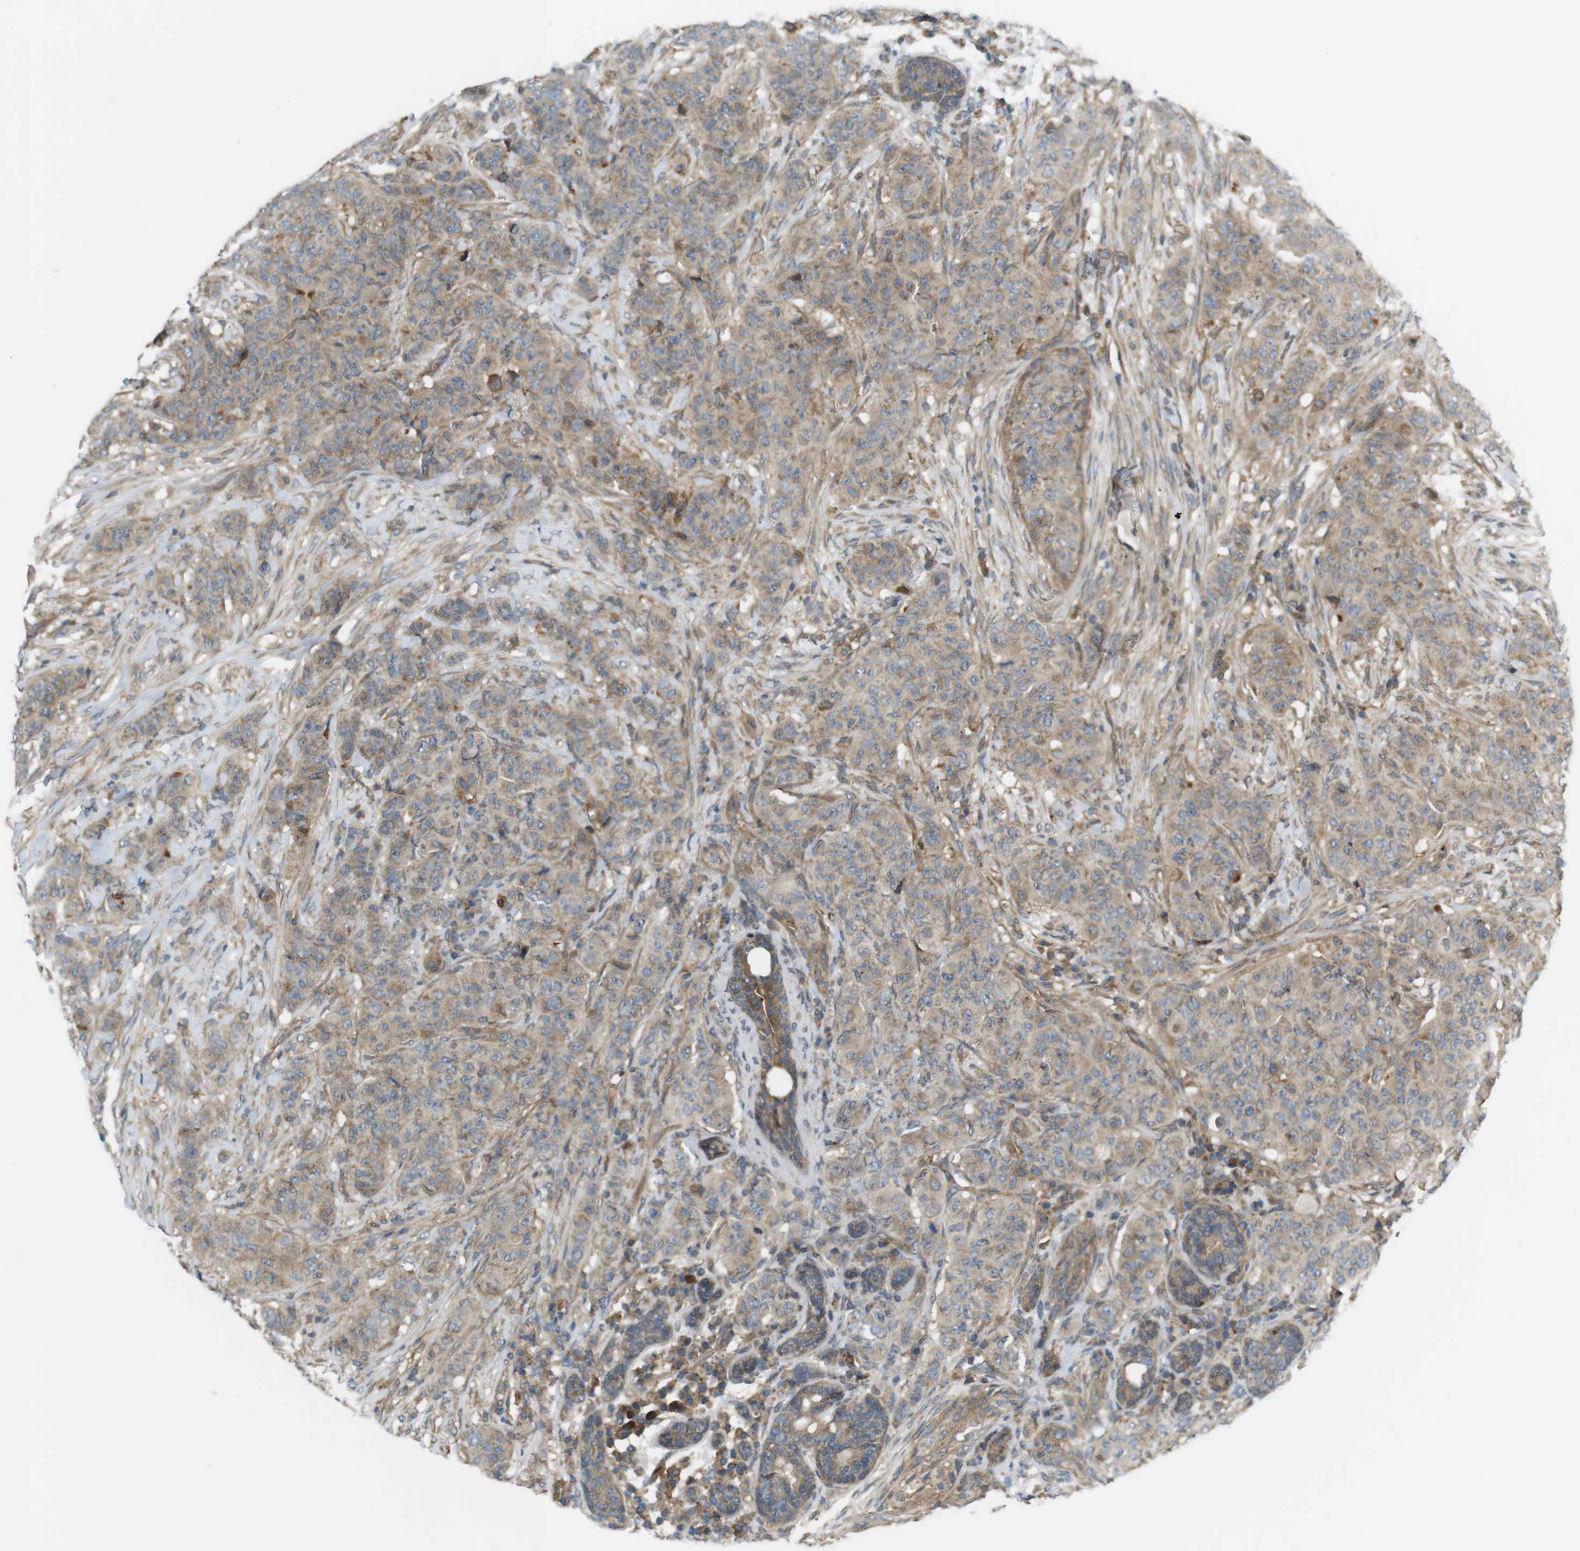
{"staining": {"intensity": "weak", "quantity": ">75%", "location": "cytoplasmic/membranous"}, "tissue": "breast cancer", "cell_type": "Tumor cells", "image_type": "cancer", "snomed": [{"axis": "morphology", "description": "Normal tissue, NOS"}, {"axis": "morphology", "description": "Duct carcinoma"}, {"axis": "topography", "description": "Breast"}], "caption": "Protein staining displays weak cytoplasmic/membranous staining in about >75% of tumor cells in breast cancer (invasive ductal carcinoma).", "gene": "DDAH2", "patient": {"sex": "female", "age": 40}}